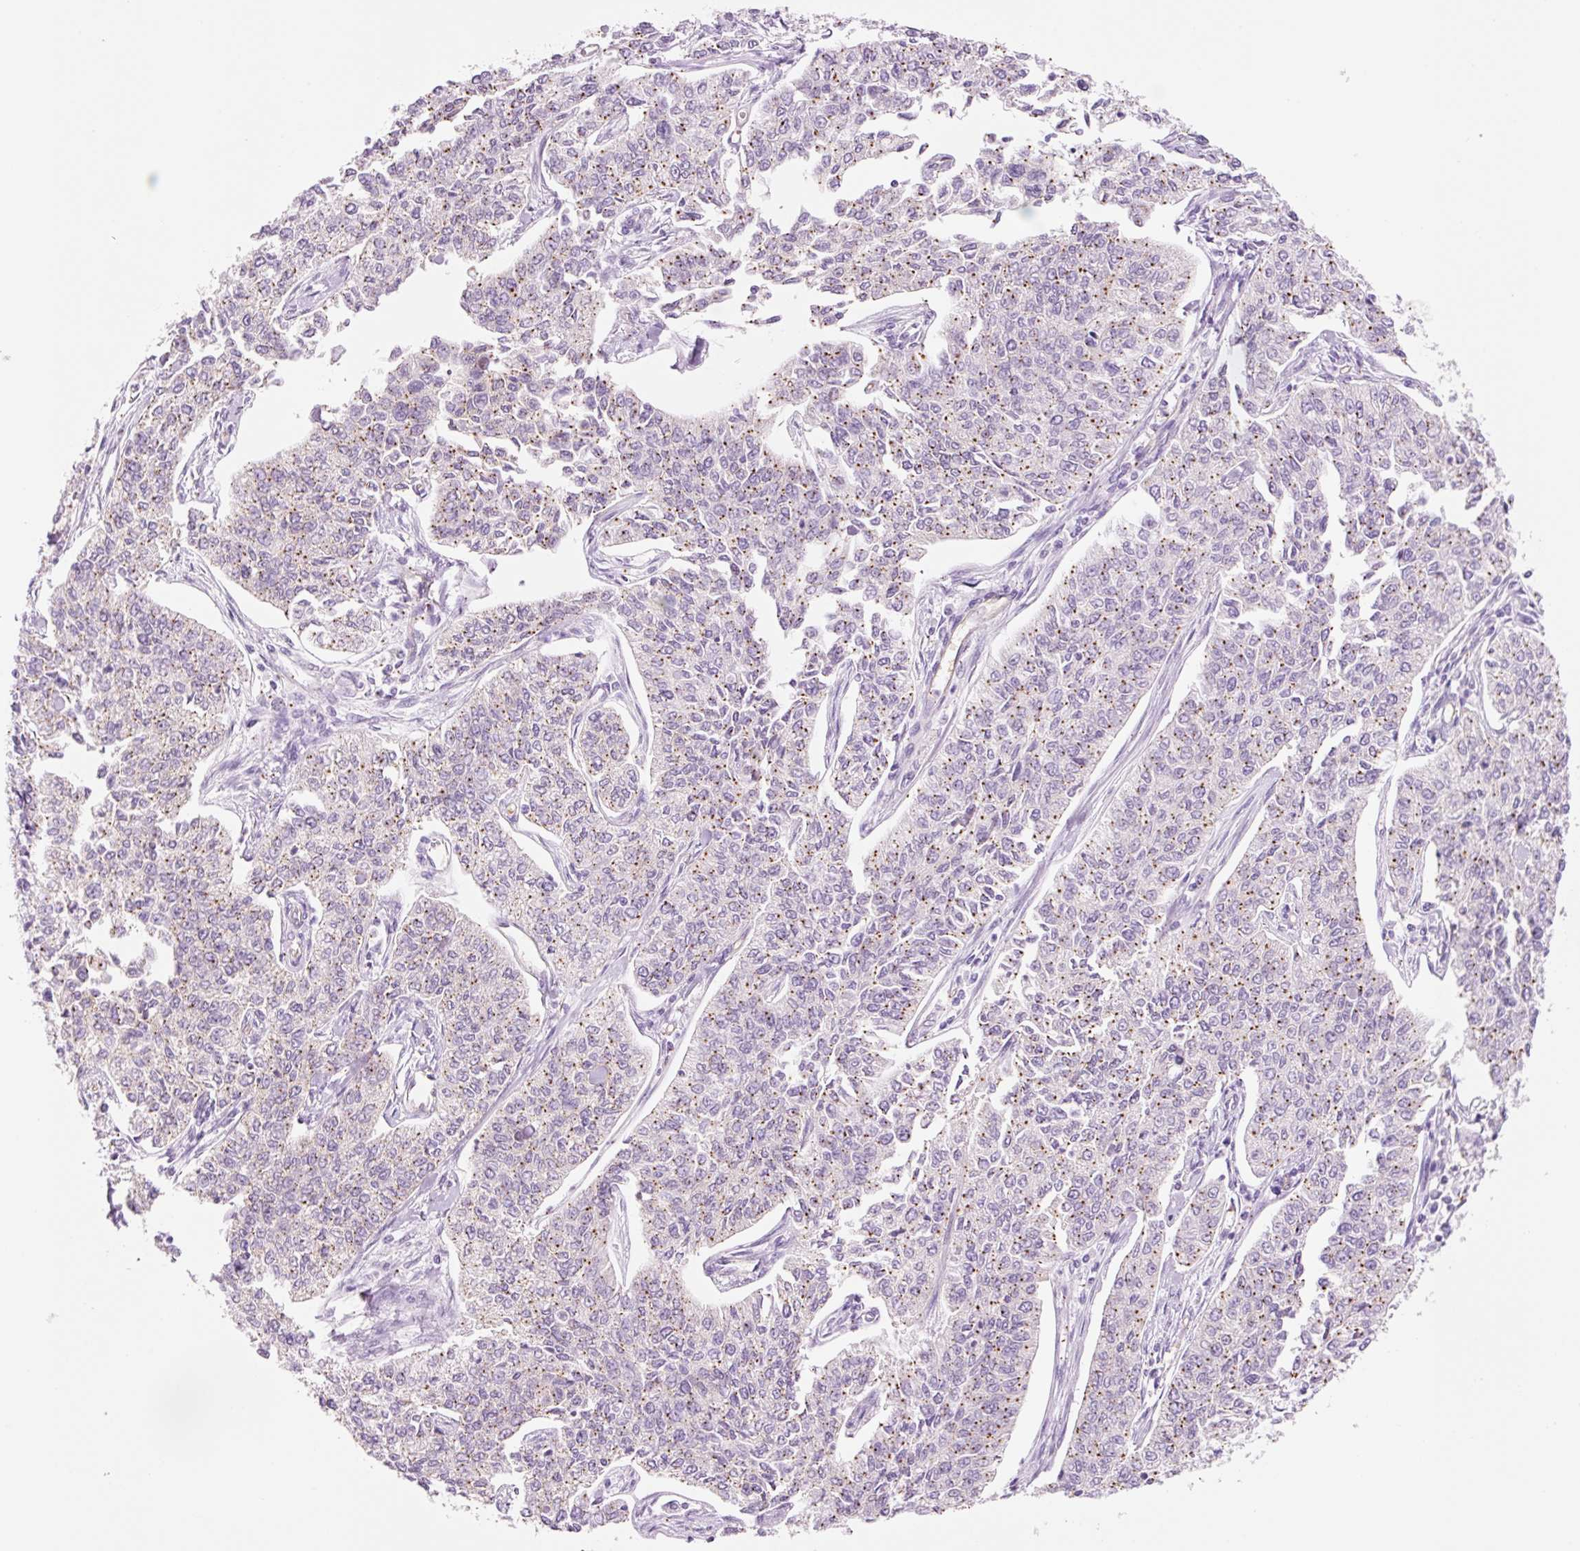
{"staining": {"intensity": "weak", "quantity": "25%-75%", "location": "cytoplasmic/membranous"}, "tissue": "cervical cancer", "cell_type": "Tumor cells", "image_type": "cancer", "snomed": [{"axis": "morphology", "description": "Squamous cell carcinoma, NOS"}, {"axis": "topography", "description": "Cervix"}], "caption": "Tumor cells show low levels of weak cytoplasmic/membranous staining in approximately 25%-75% of cells in human squamous cell carcinoma (cervical).", "gene": "HSPA4L", "patient": {"sex": "female", "age": 35}}